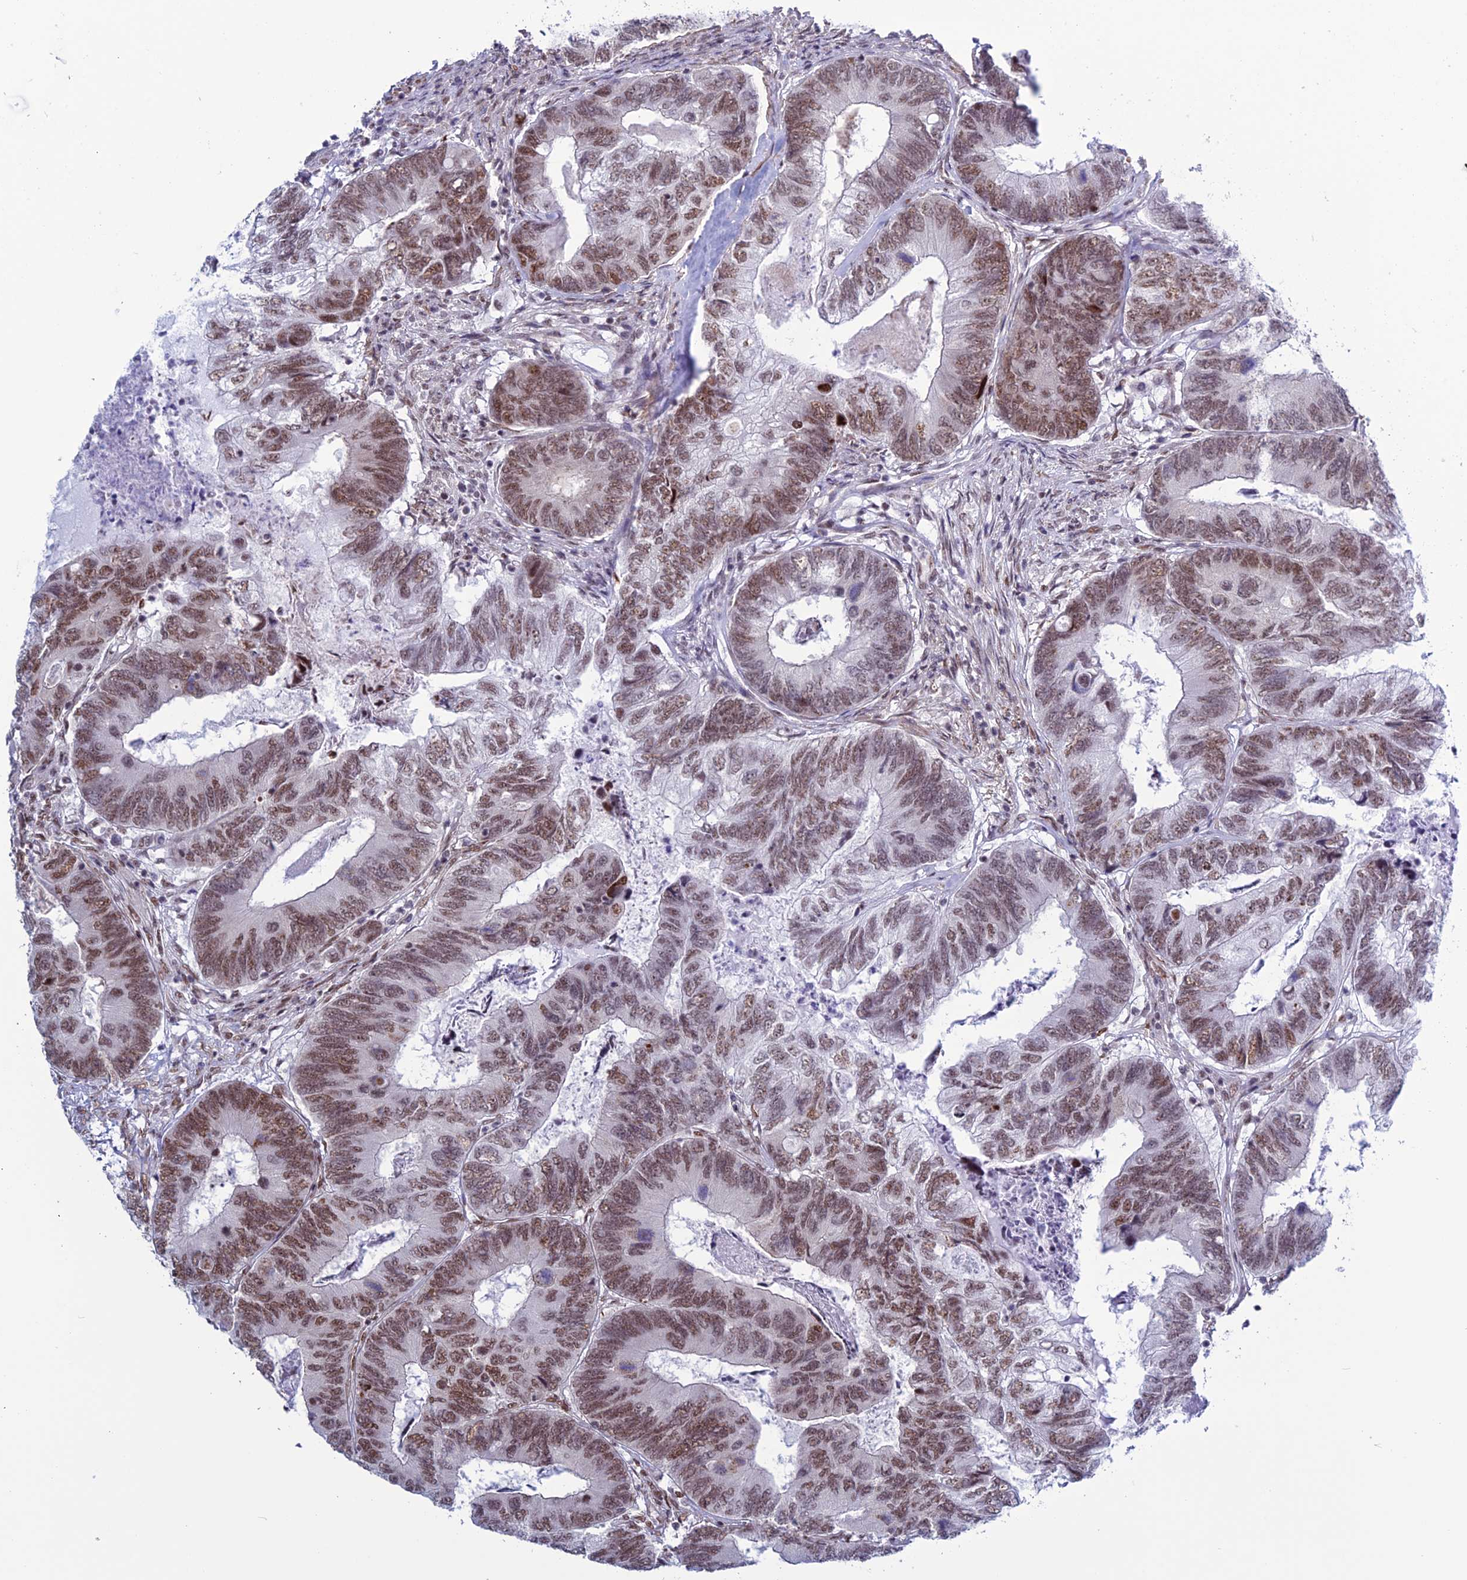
{"staining": {"intensity": "moderate", "quantity": ">75%", "location": "nuclear"}, "tissue": "colorectal cancer", "cell_type": "Tumor cells", "image_type": "cancer", "snomed": [{"axis": "morphology", "description": "Adenocarcinoma, NOS"}, {"axis": "topography", "description": "Colon"}], "caption": "Protein expression analysis of human adenocarcinoma (colorectal) reveals moderate nuclear staining in about >75% of tumor cells.", "gene": "U2AF1", "patient": {"sex": "female", "age": 67}}